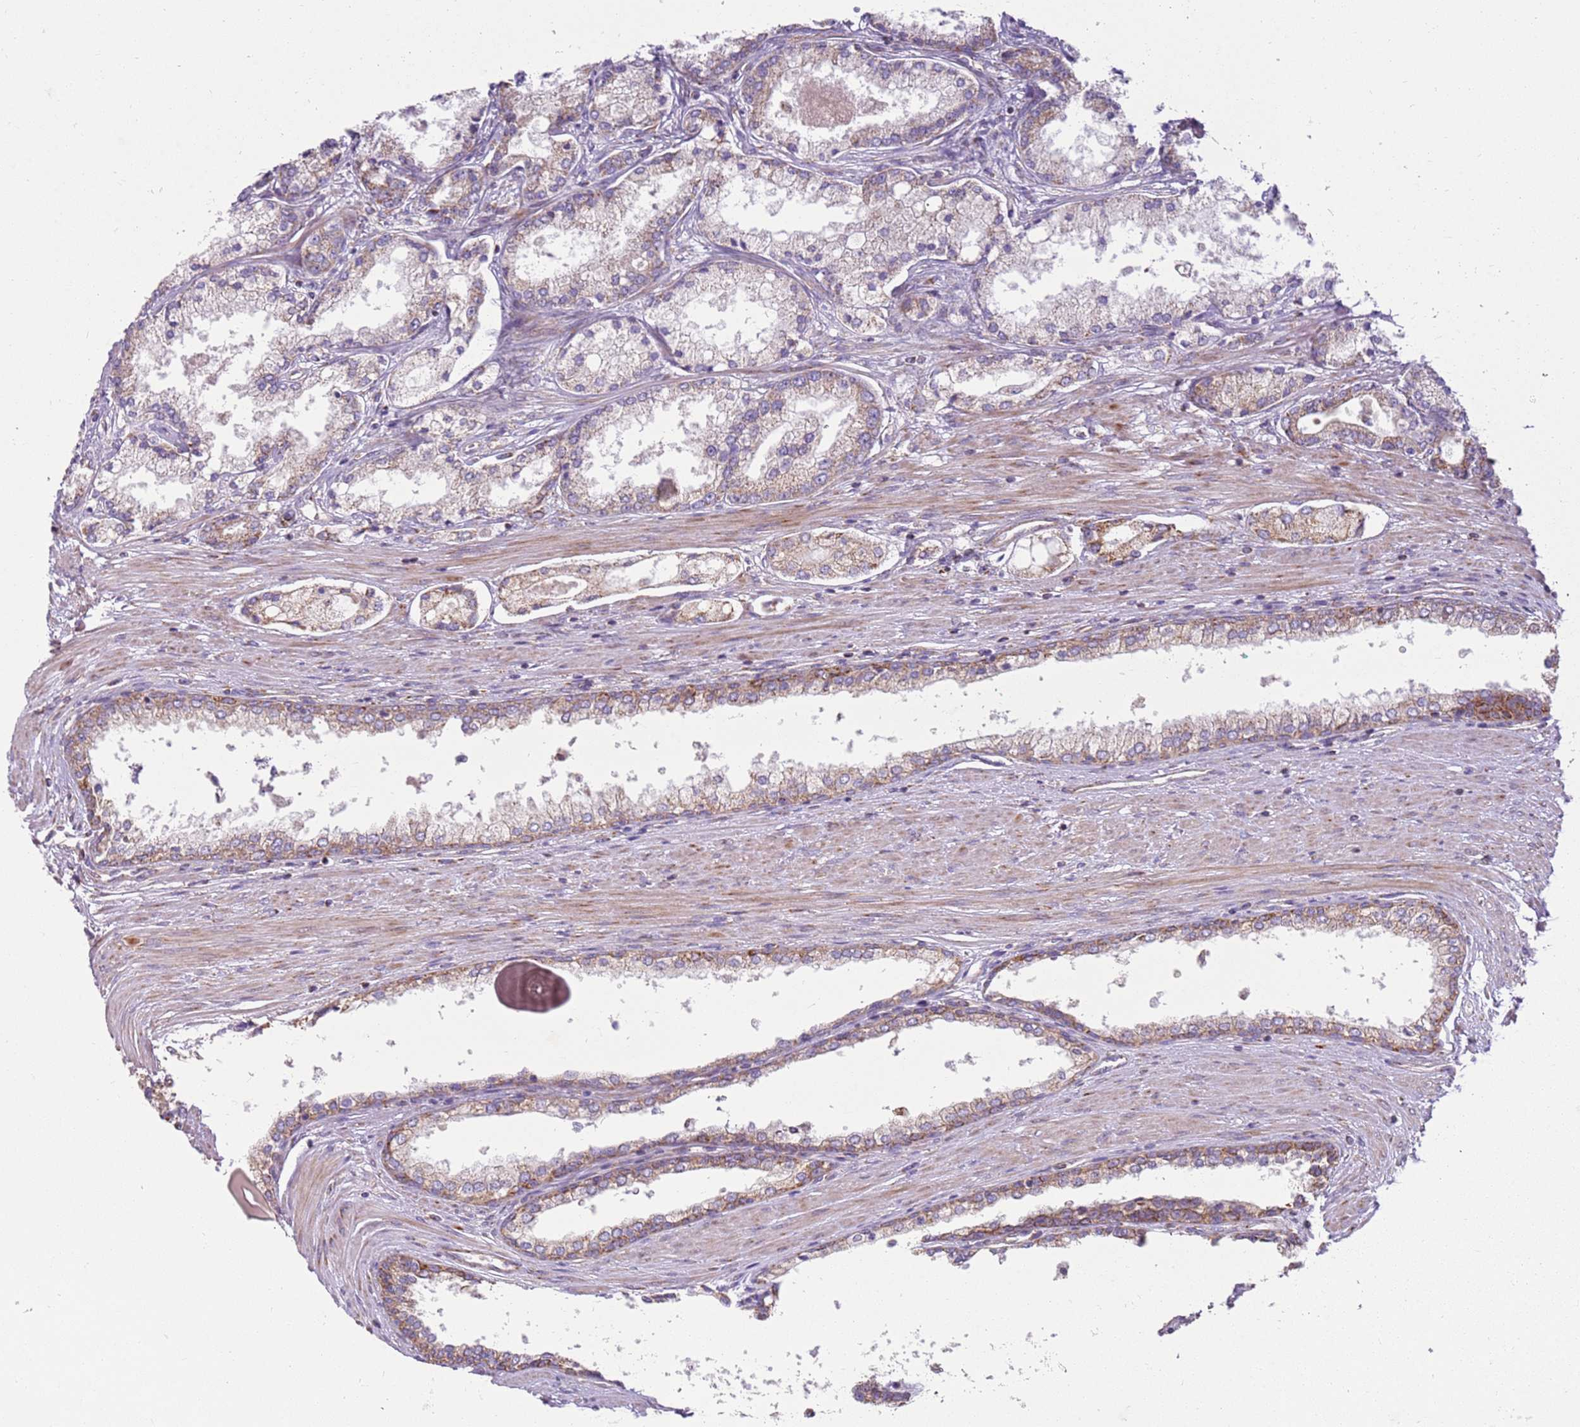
{"staining": {"intensity": "weak", "quantity": "25%-75%", "location": "cytoplasmic/membranous"}, "tissue": "prostate cancer", "cell_type": "Tumor cells", "image_type": "cancer", "snomed": [{"axis": "morphology", "description": "Adenocarcinoma, Low grade"}, {"axis": "topography", "description": "Prostate"}], "caption": "Immunohistochemistry (DAB (3,3'-diaminobenzidine)) staining of human prostate cancer shows weak cytoplasmic/membranous protein positivity in approximately 25%-75% of tumor cells. (DAB (3,3'-diaminobenzidine) IHC with brightfield microscopy, high magnification).", "gene": "TMEM200C", "patient": {"sex": "male", "age": 68}}